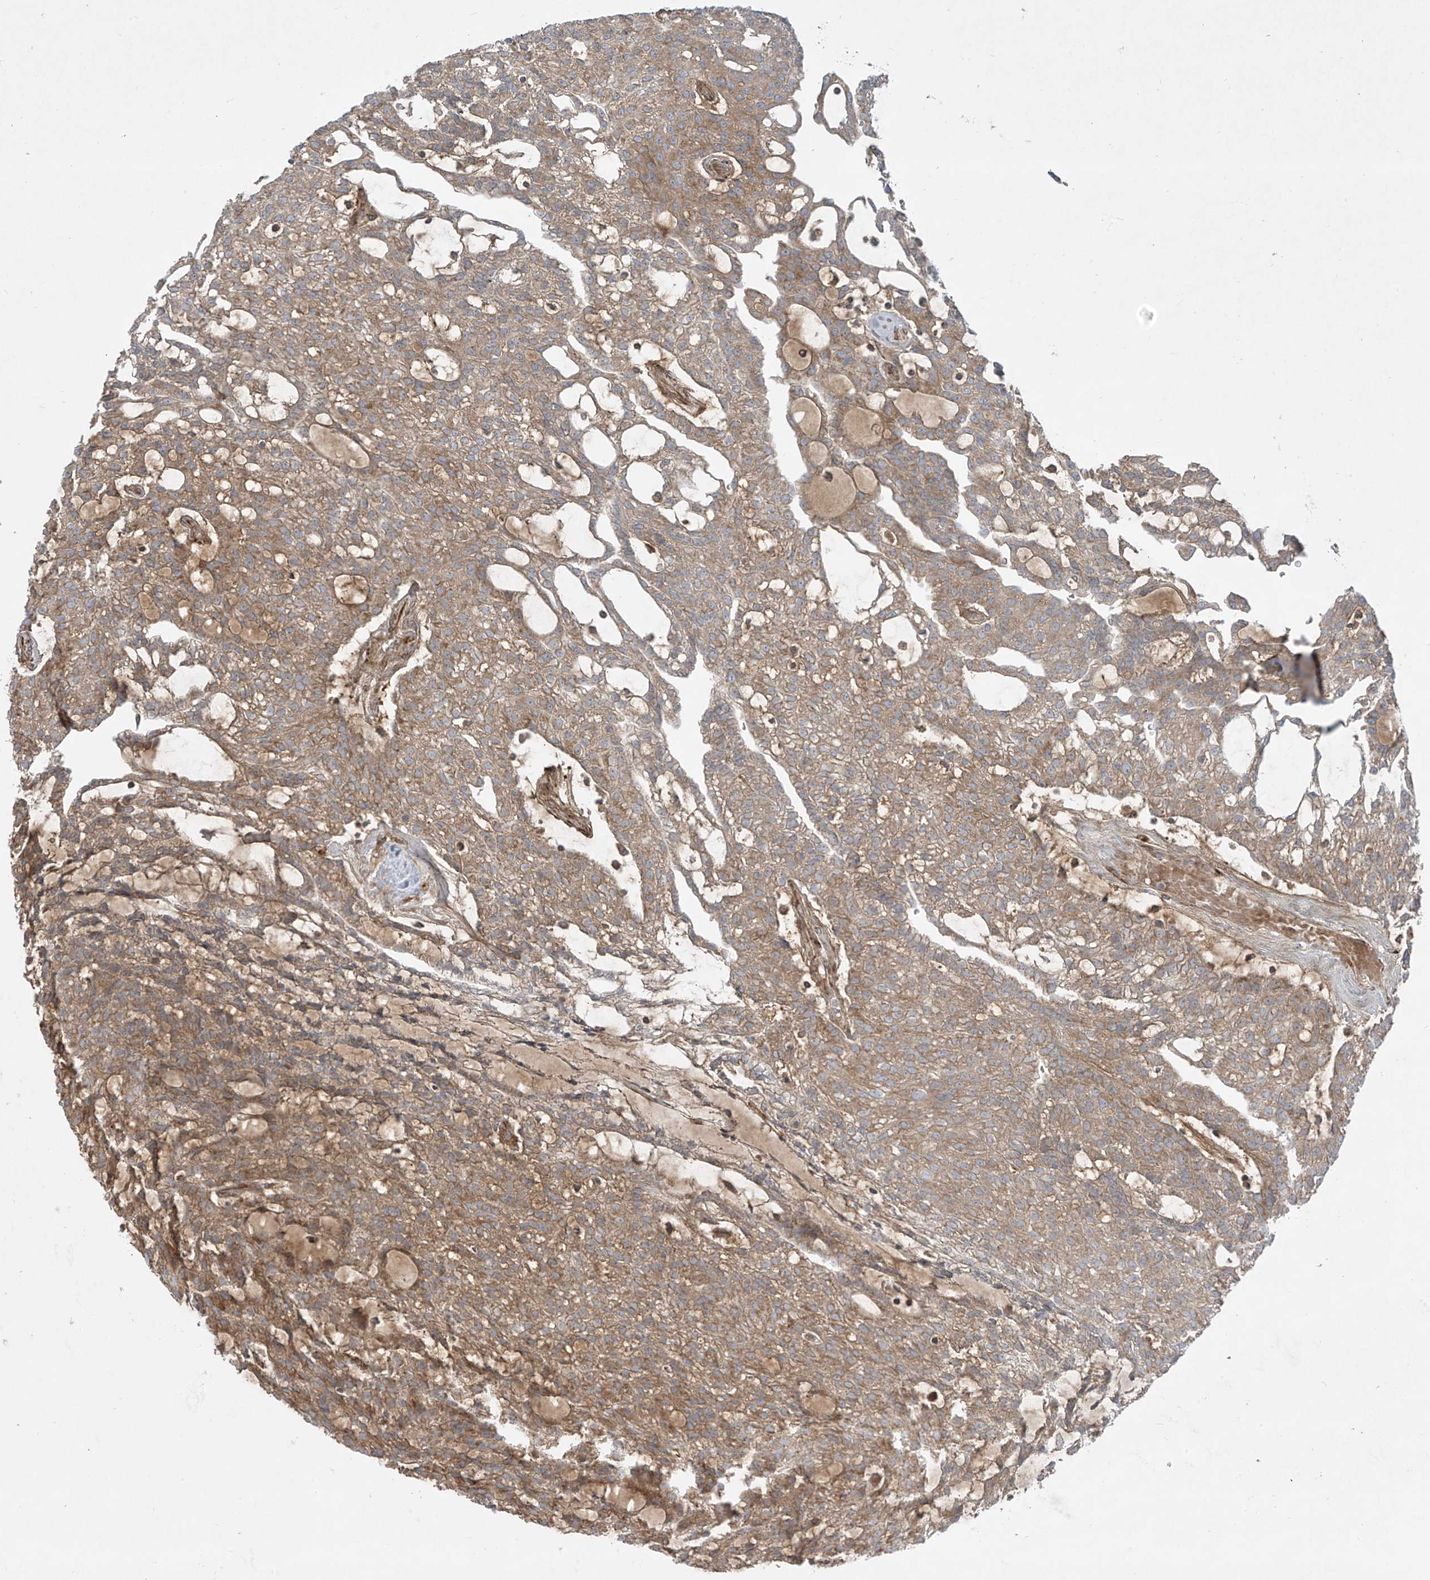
{"staining": {"intensity": "moderate", "quantity": ">75%", "location": "cytoplasmic/membranous"}, "tissue": "renal cancer", "cell_type": "Tumor cells", "image_type": "cancer", "snomed": [{"axis": "morphology", "description": "Adenocarcinoma, NOS"}, {"axis": "topography", "description": "Kidney"}], "caption": "Moderate cytoplasmic/membranous staining is present in about >75% of tumor cells in renal cancer (adenocarcinoma).", "gene": "DDIT4", "patient": {"sex": "male", "age": 63}}